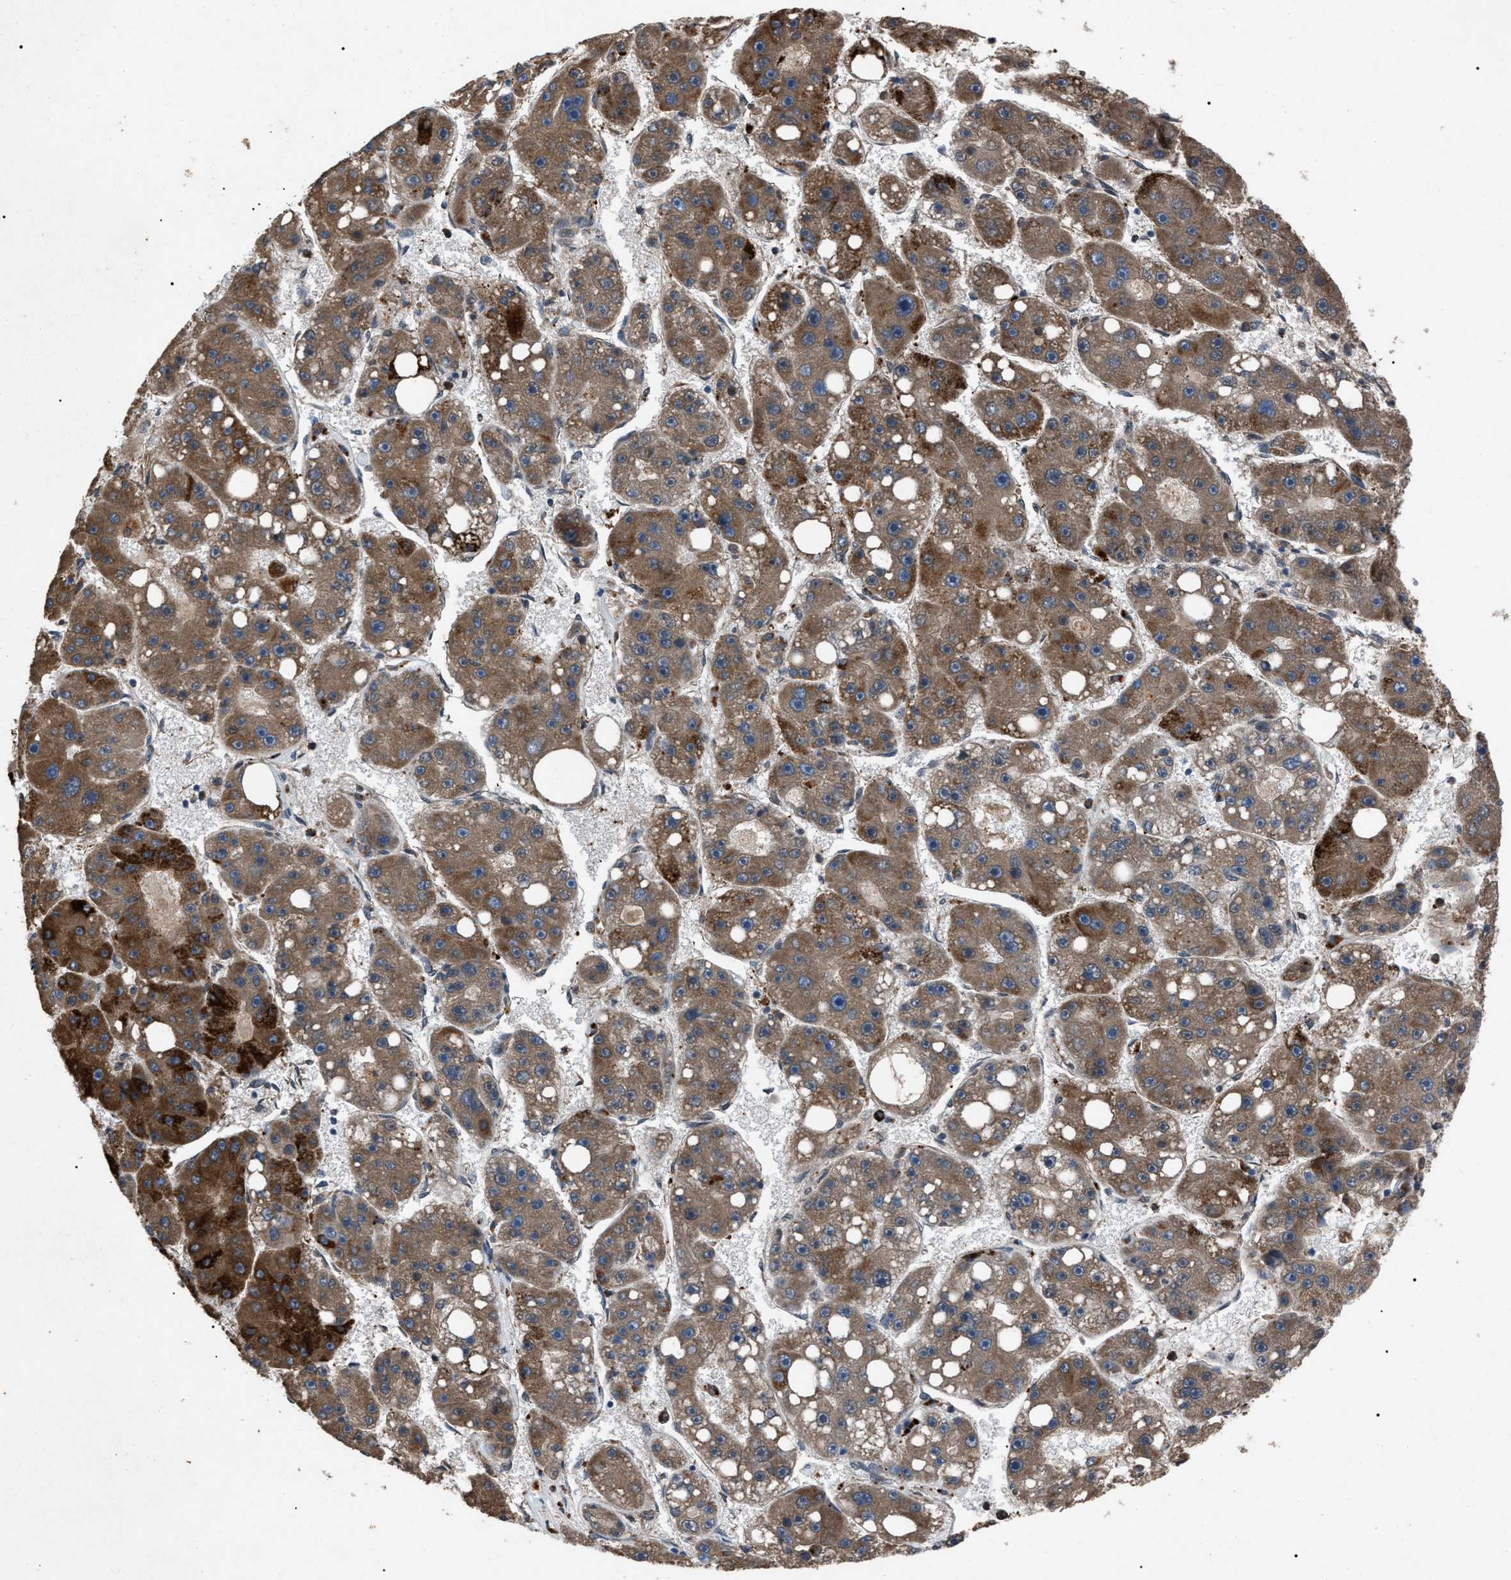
{"staining": {"intensity": "strong", "quantity": ">75%", "location": "cytoplasmic/membranous"}, "tissue": "liver cancer", "cell_type": "Tumor cells", "image_type": "cancer", "snomed": [{"axis": "morphology", "description": "Carcinoma, Hepatocellular, NOS"}, {"axis": "topography", "description": "Liver"}], "caption": "This is an image of immunohistochemistry (IHC) staining of liver hepatocellular carcinoma, which shows strong expression in the cytoplasmic/membranous of tumor cells.", "gene": "ZFAND2A", "patient": {"sex": "female", "age": 61}}